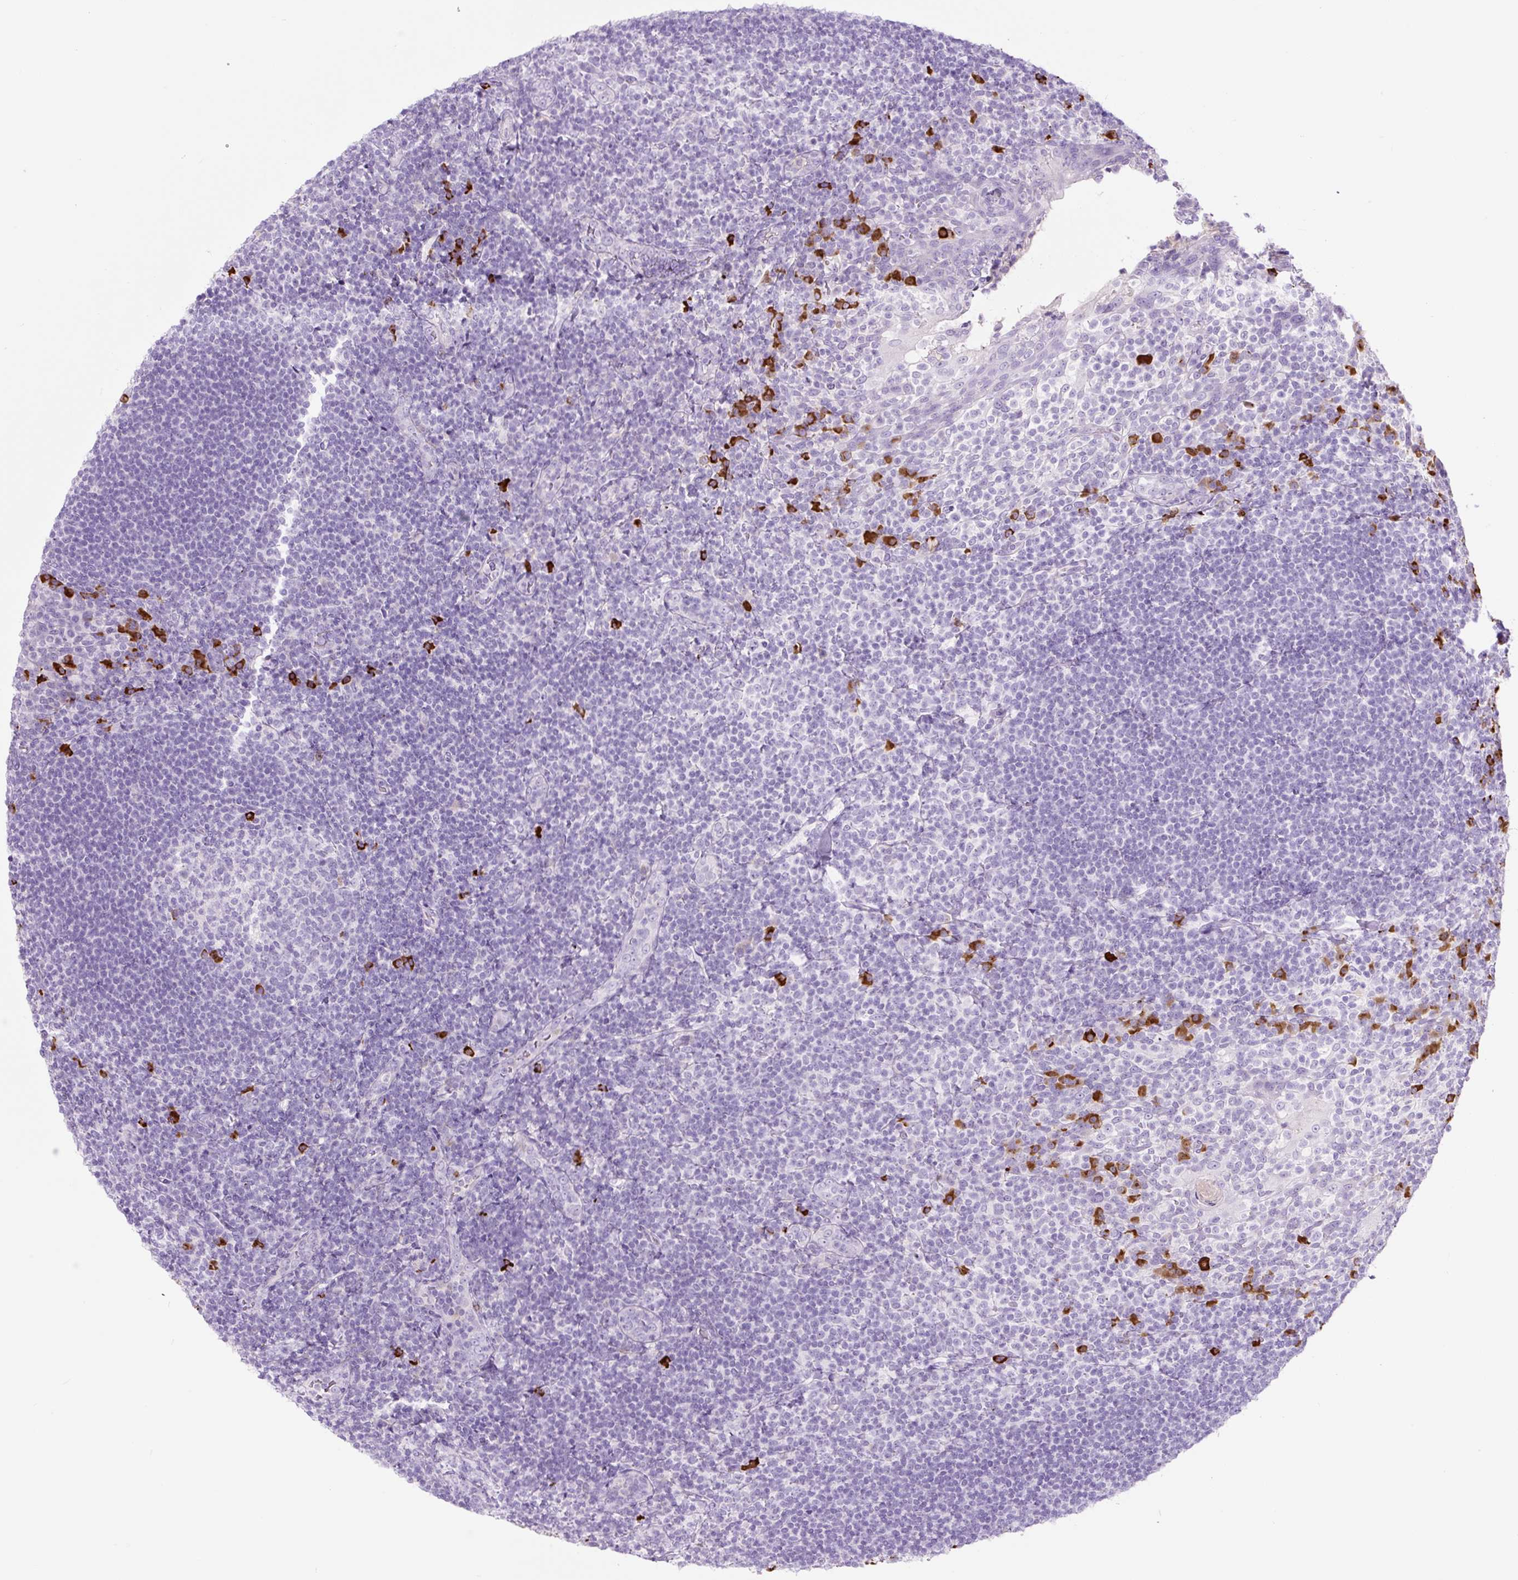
{"staining": {"intensity": "strong", "quantity": "<25%", "location": "cytoplasmic/membranous"}, "tissue": "tonsil", "cell_type": "Germinal center cells", "image_type": "normal", "snomed": [{"axis": "morphology", "description": "Normal tissue, NOS"}, {"axis": "topography", "description": "Tonsil"}], "caption": "Tonsil stained with immunohistochemistry (IHC) displays strong cytoplasmic/membranous expression in about <25% of germinal center cells.", "gene": "RNF212B", "patient": {"sex": "female", "age": 10}}